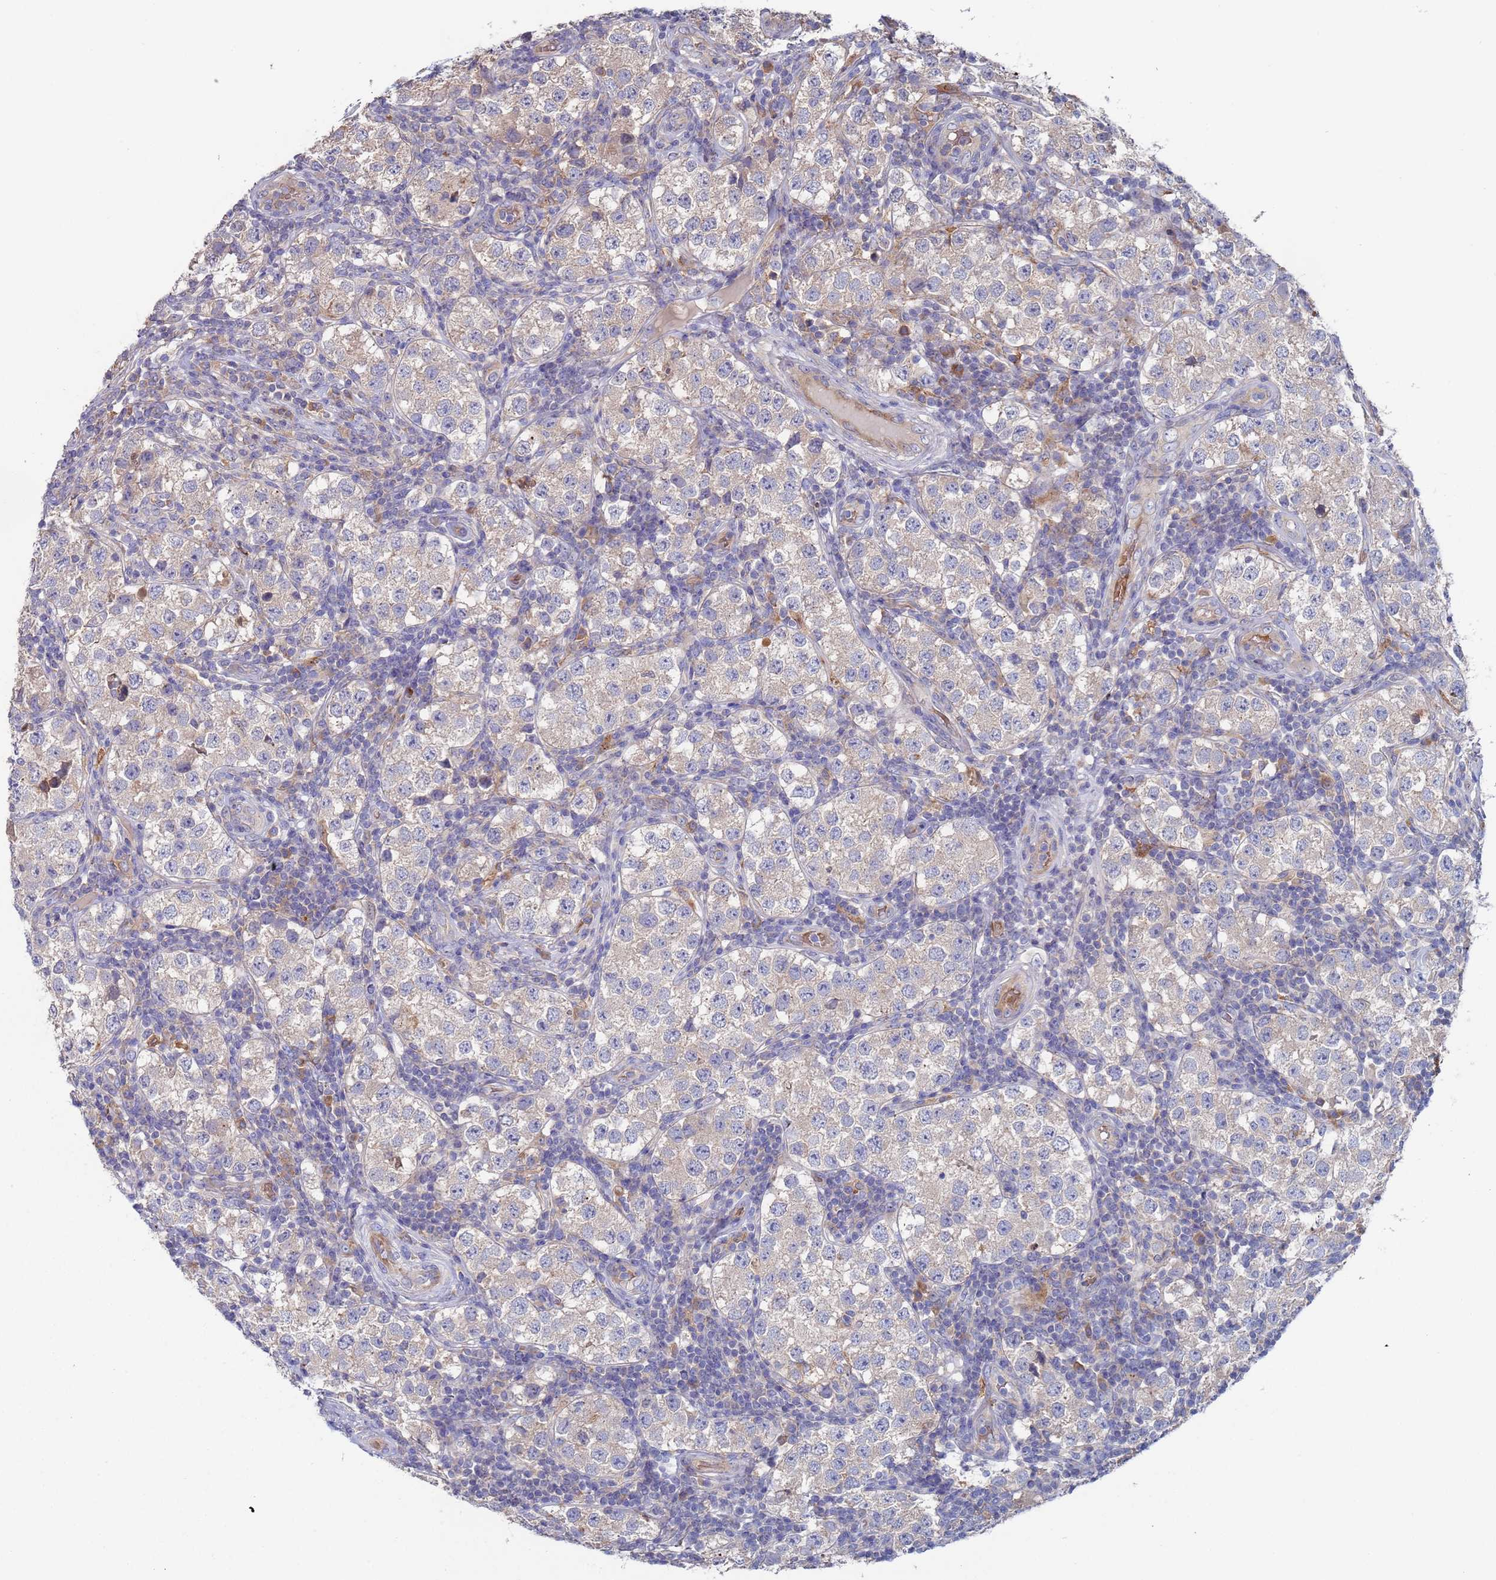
{"staining": {"intensity": "negative", "quantity": "none", "location": "none"}, "tissue": "testis cancer", "cell_type": "Tumor cells", "image_type": "cancer", "snomed": [{"axis": "morphology", "description": "Seminoma, NOS"}, {"axis": "topography", "description": "Testis"}], "caption": "Immunohistochemical staining of testis cancer exhibits no significant positivity in tumor cells. The staining is performed using DAB brown chromogen with nuclei counter-stained in using hematoxylin.", "gene": "MALRD1", "patient": {"sex": "male", "age": 34}}